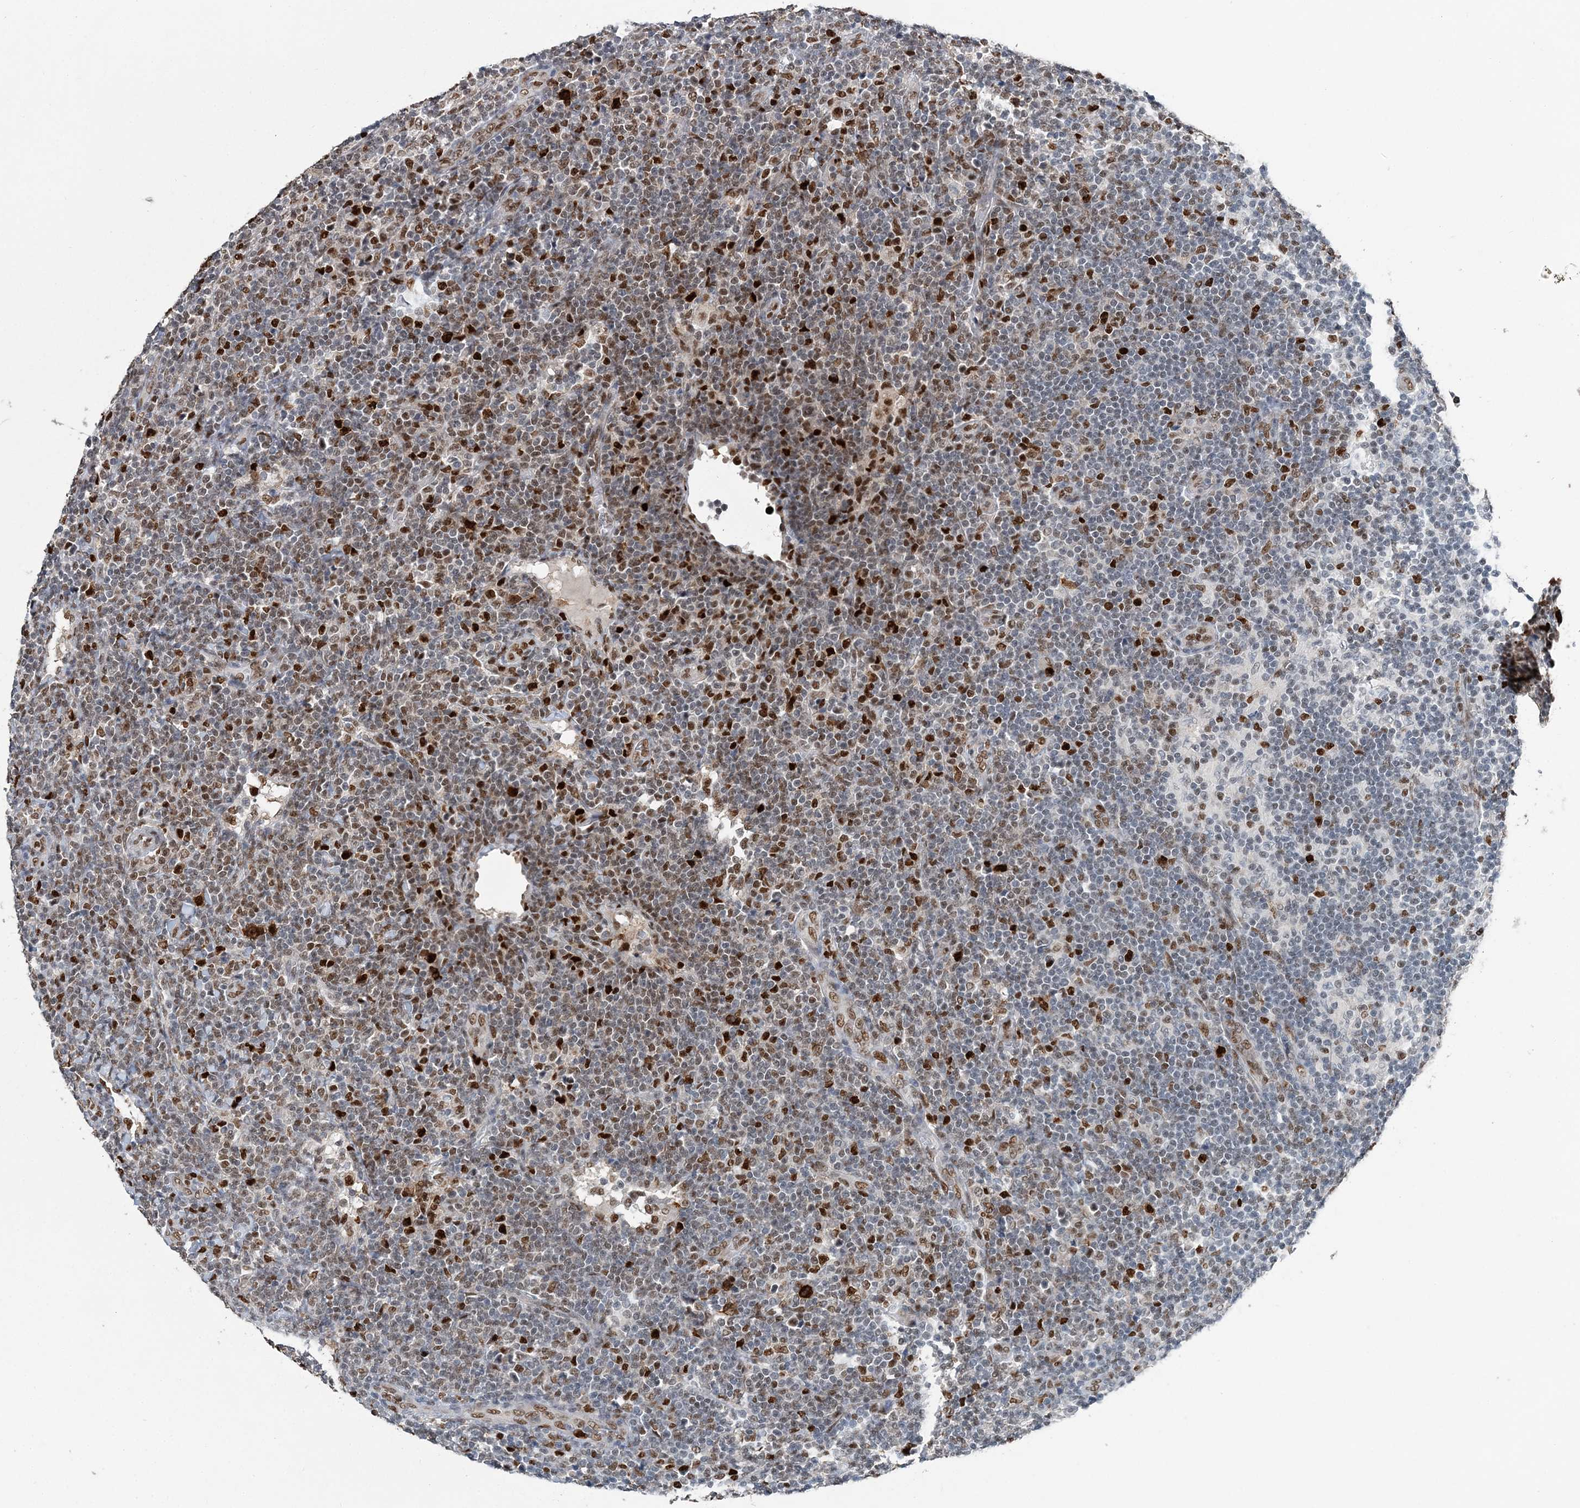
{"staining": {"intensity": "strong", "quantity": "<25%", "location": "nuclear"}, "tissue": "lymphoma", "cell_type": "Tumor cells", "image_type": "cancer", "snomed": [{"axis": "morphology", "description": "Malignant lymphoma, non-Hodgkin's type, Low grade"}, {"axis": "topography", "description": "Lymph node"}], "caption": "A micrograph of low-grade malignant lymphoma, non-Hodgkin's type stained for a protein demonstrates strong nuclear brown staining in tumor cells.", "gene": "HAT1", "patient": {"sex": "male", "age": 66}}